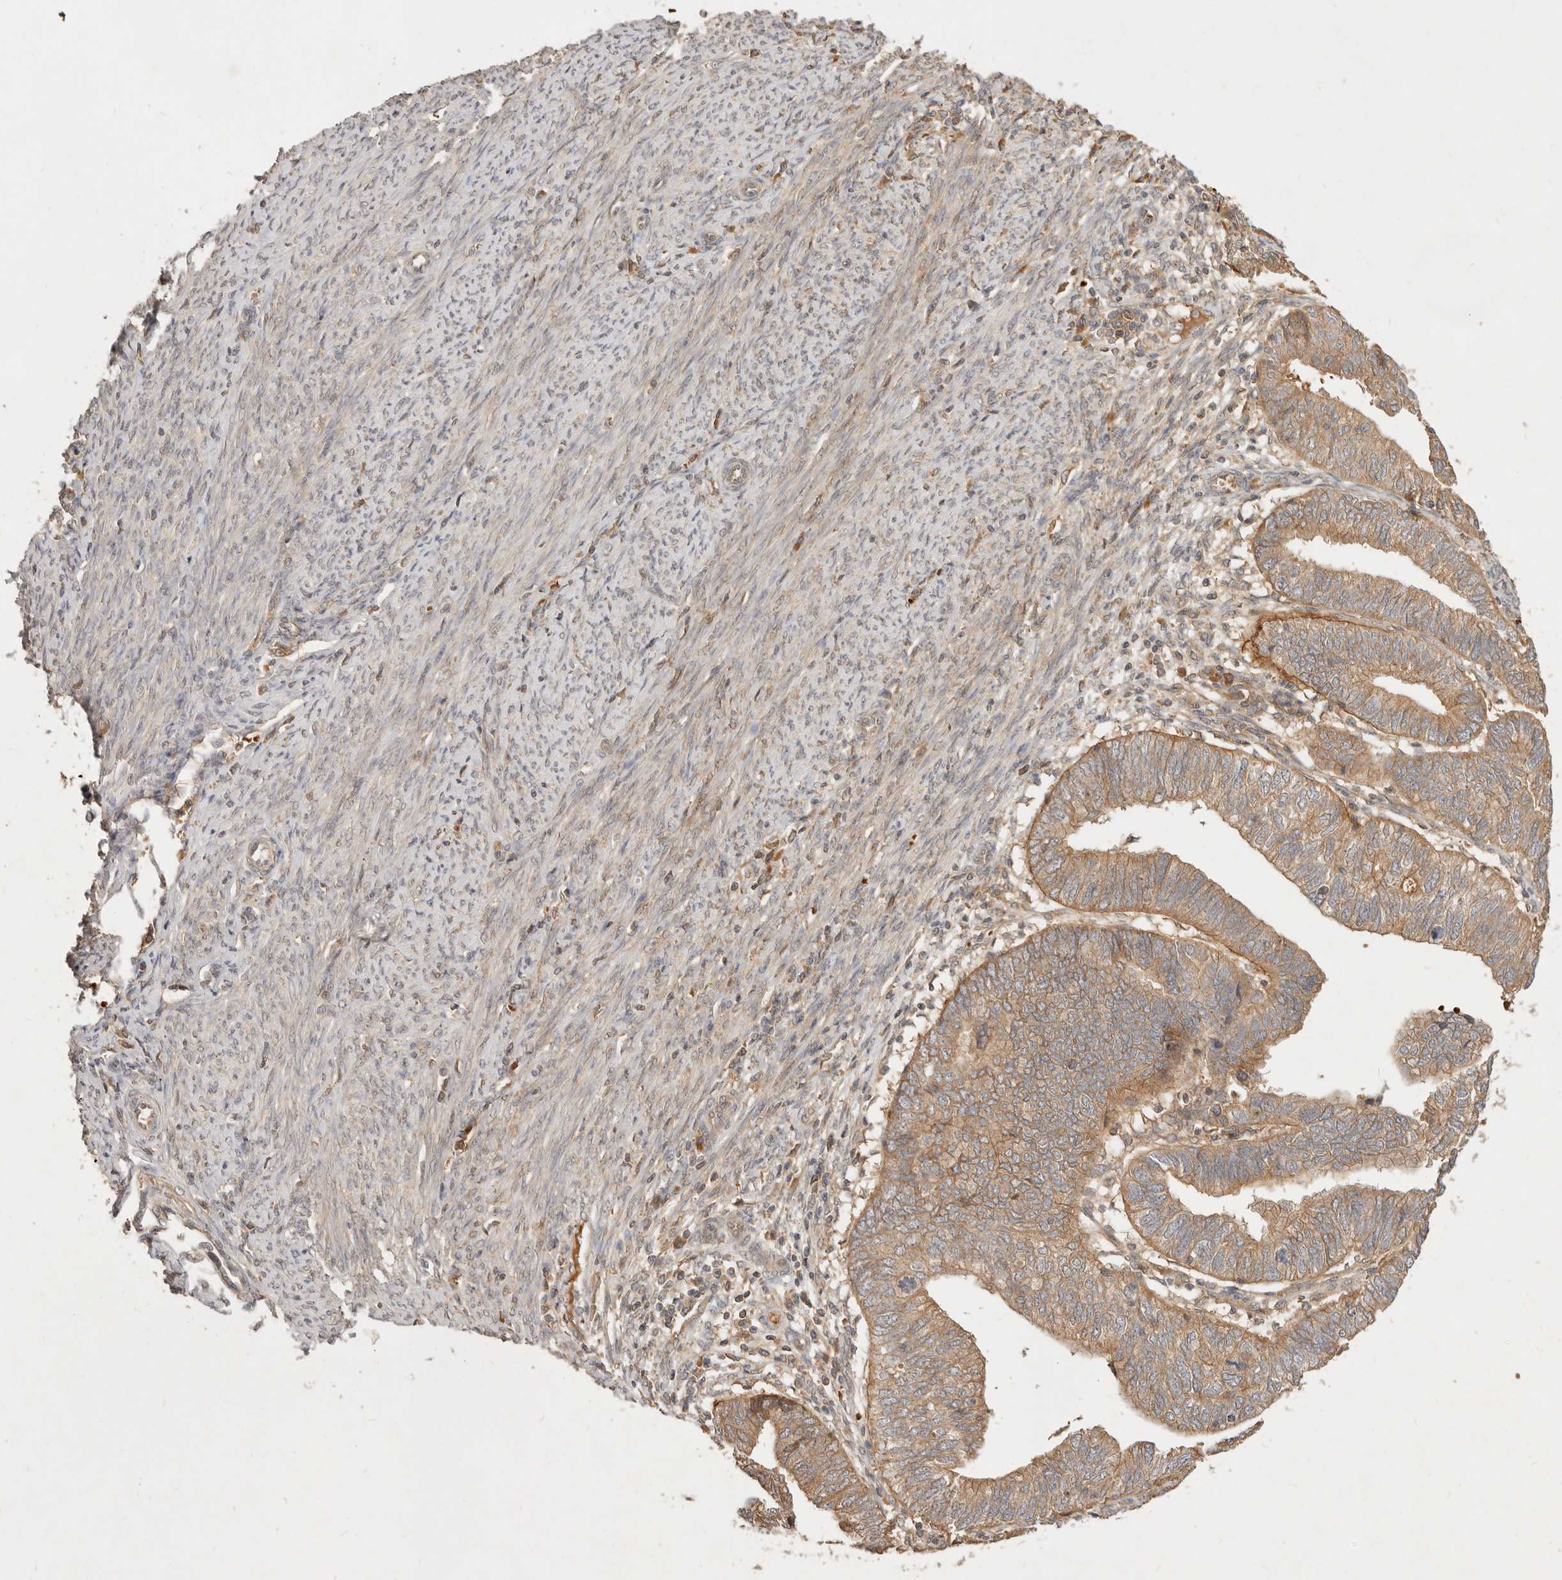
{"staining": {"intensity": "moderate", "quantity": ">75%", "location": "cytoplasmic/membranous"}, "tissue": "endometrial cancer", "cell_type": "Tumor cells", "image_type": "cancer", "snomed": [{"axis": "morphology", "description": "Adenocarcinoma, NOS"}, {"axis": "topography", "description": "Uterus"}], "caption": "Protein expression analysis of human endometrial cancer (adenocarcinoma) reveals moderate cytoplasmic/membranous staining in about >75% of tumor cells. Immunohistochemistry stains the protein of interest in brown and the nuclei are stained blue.", "gene": "FREM2", "patient": {"sex": "female", "age": 77}}